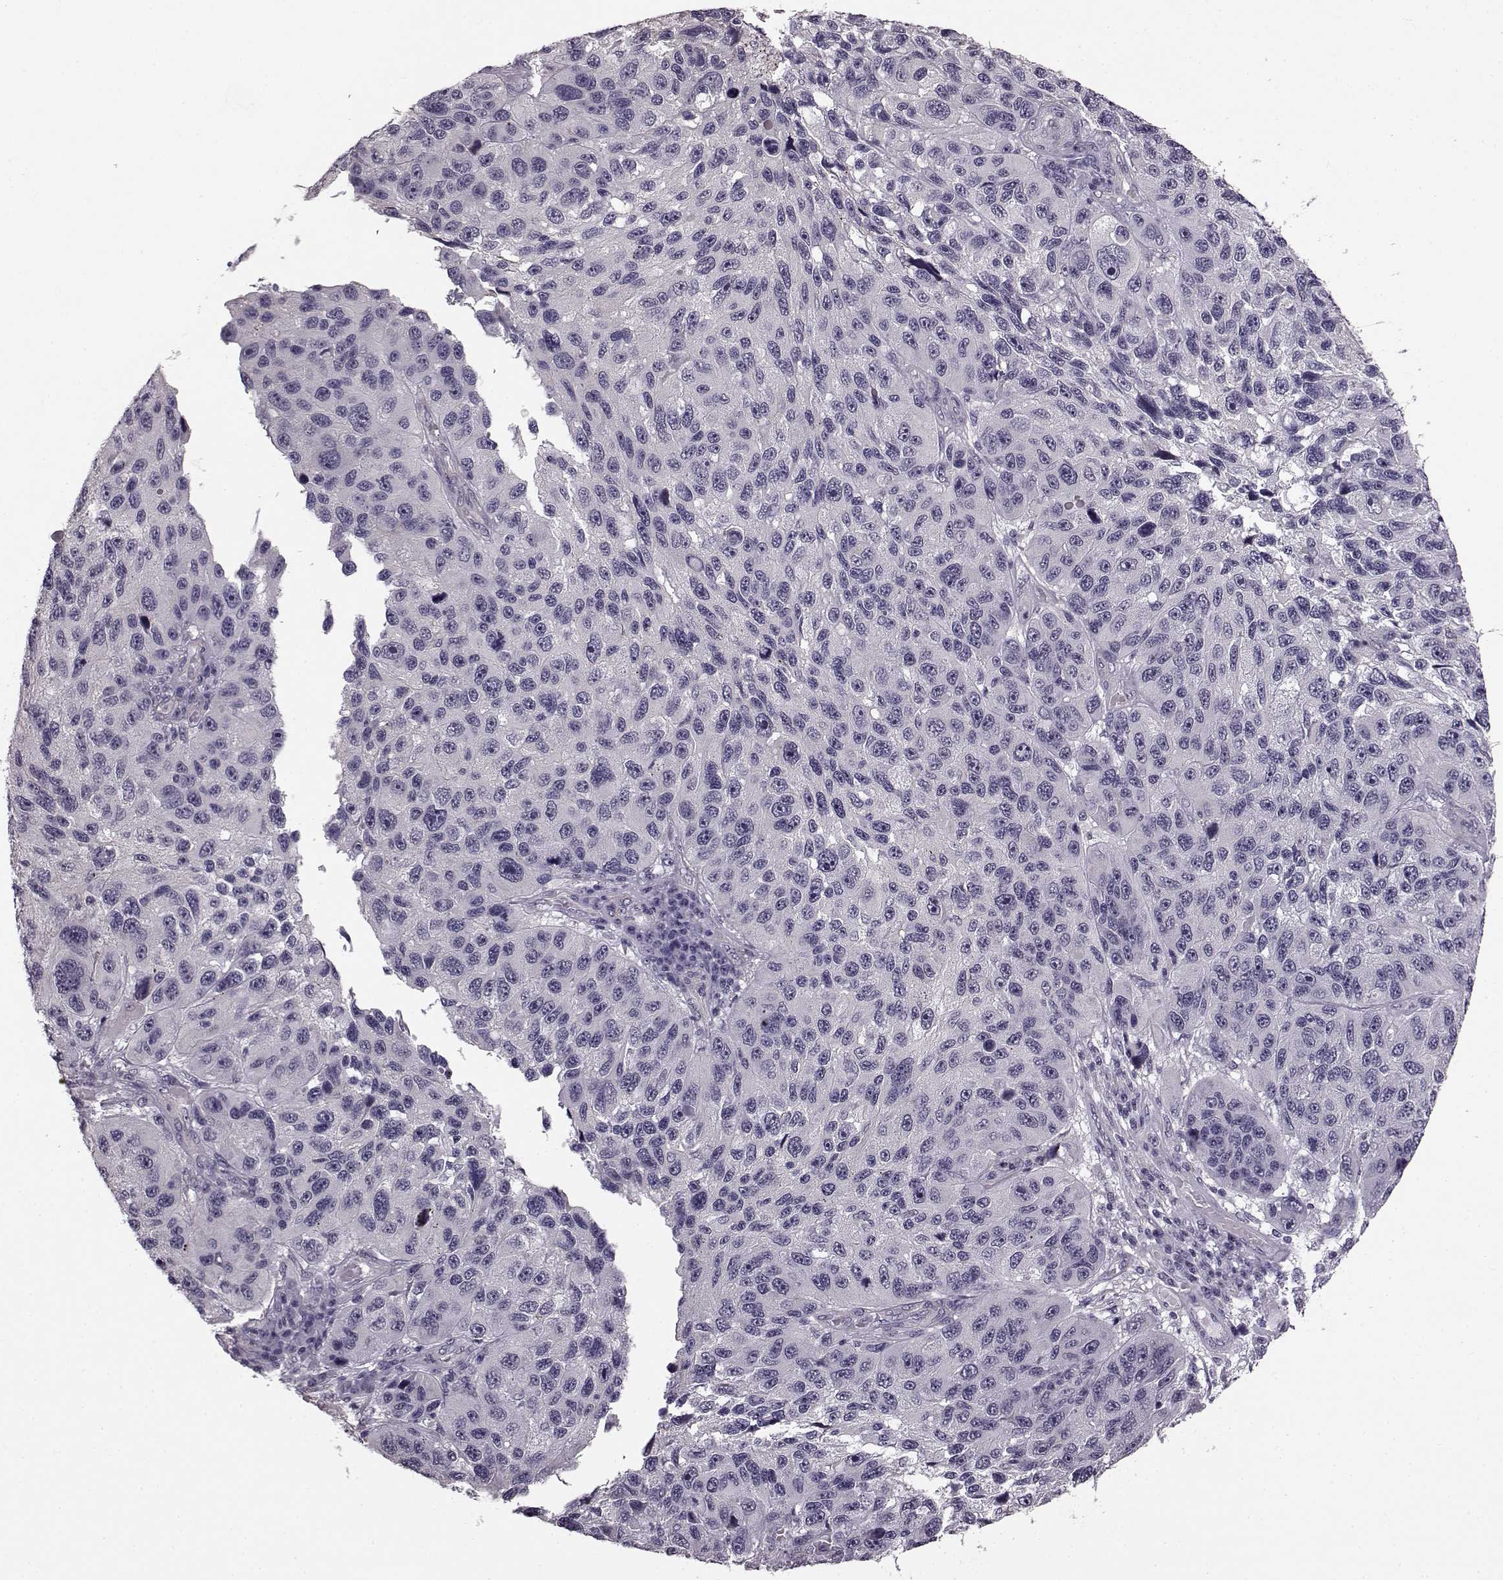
{"staining": {"intensity": "negative", "quantity": "none", "location": "none"}, "tissue": "melanoma", "cell_type": "Tumor cells", "image_type": "cancer", "snomed": [{"axis": "morphology", "description": "Malignant melanoma, NOS"}, {"axis": "topography", "description": "Skin"}], "caption": "Image shows no protein expression in tumor cells of malignant melanoma tissue.", "gene": "SLCO3A1", "patient": {"sex": "male", "age": 53}}